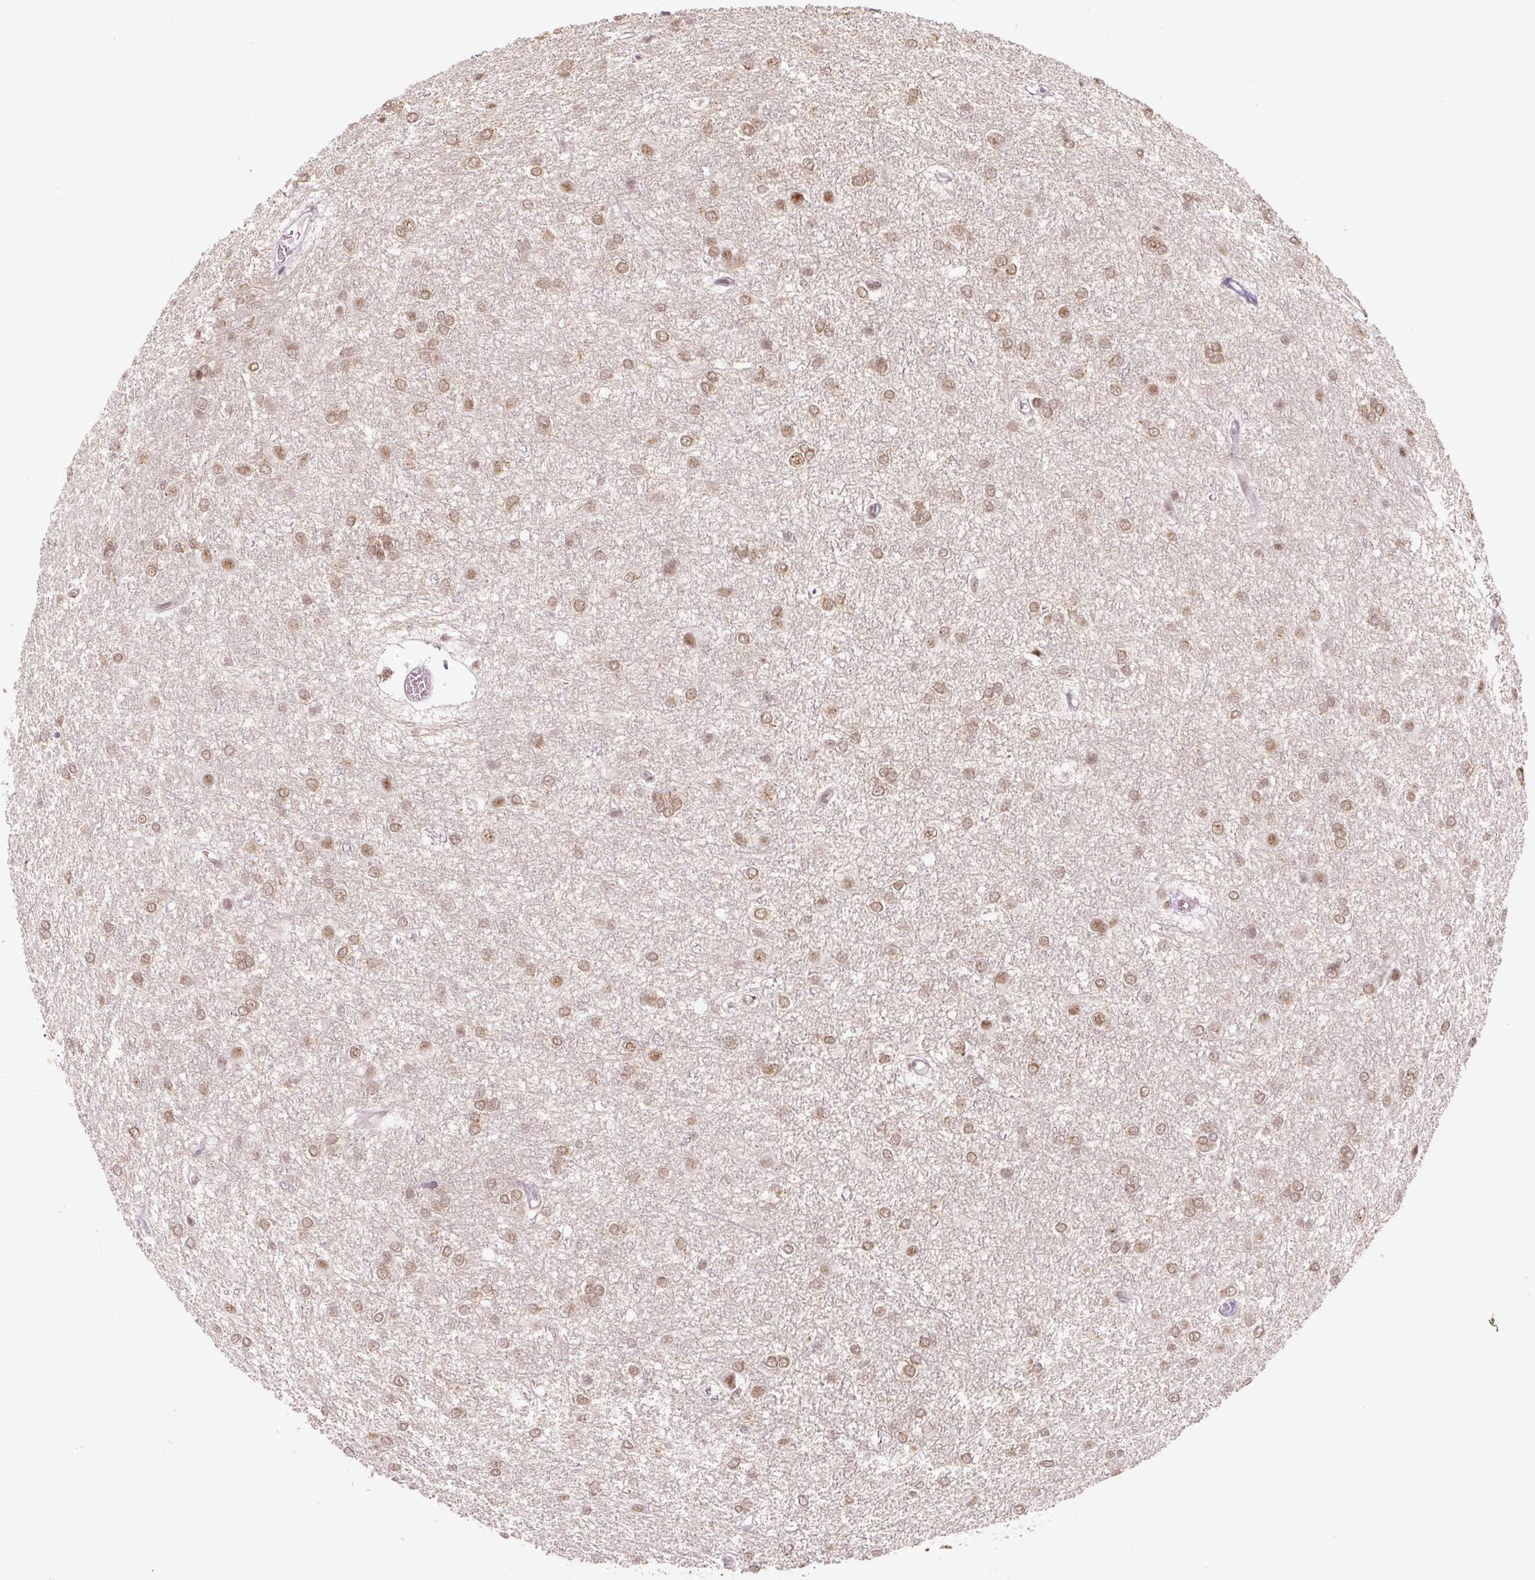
{"staining": {"intensity": "moderate", "quantity": ">75%", "location": "nuclear"}, "tissue": "glioma", "cell_type": "Tumor cells", "image_type": "cancer", "snomed": [{"axis": "morphology", "description": "Glioma, malignant, High grade"}, {"axis": "topography", "description": "Brain"}], "caption": "Immunohistochemistry (IHC) (DAB (3,3'-diaminobenzidine)) staining of high-grade glioma (malignant) demonstrates moderate nuclear protein staining in about >75% of tumor cells.", "gene": "U2AF2", "patient": {"sex": "female", "age": 50}}